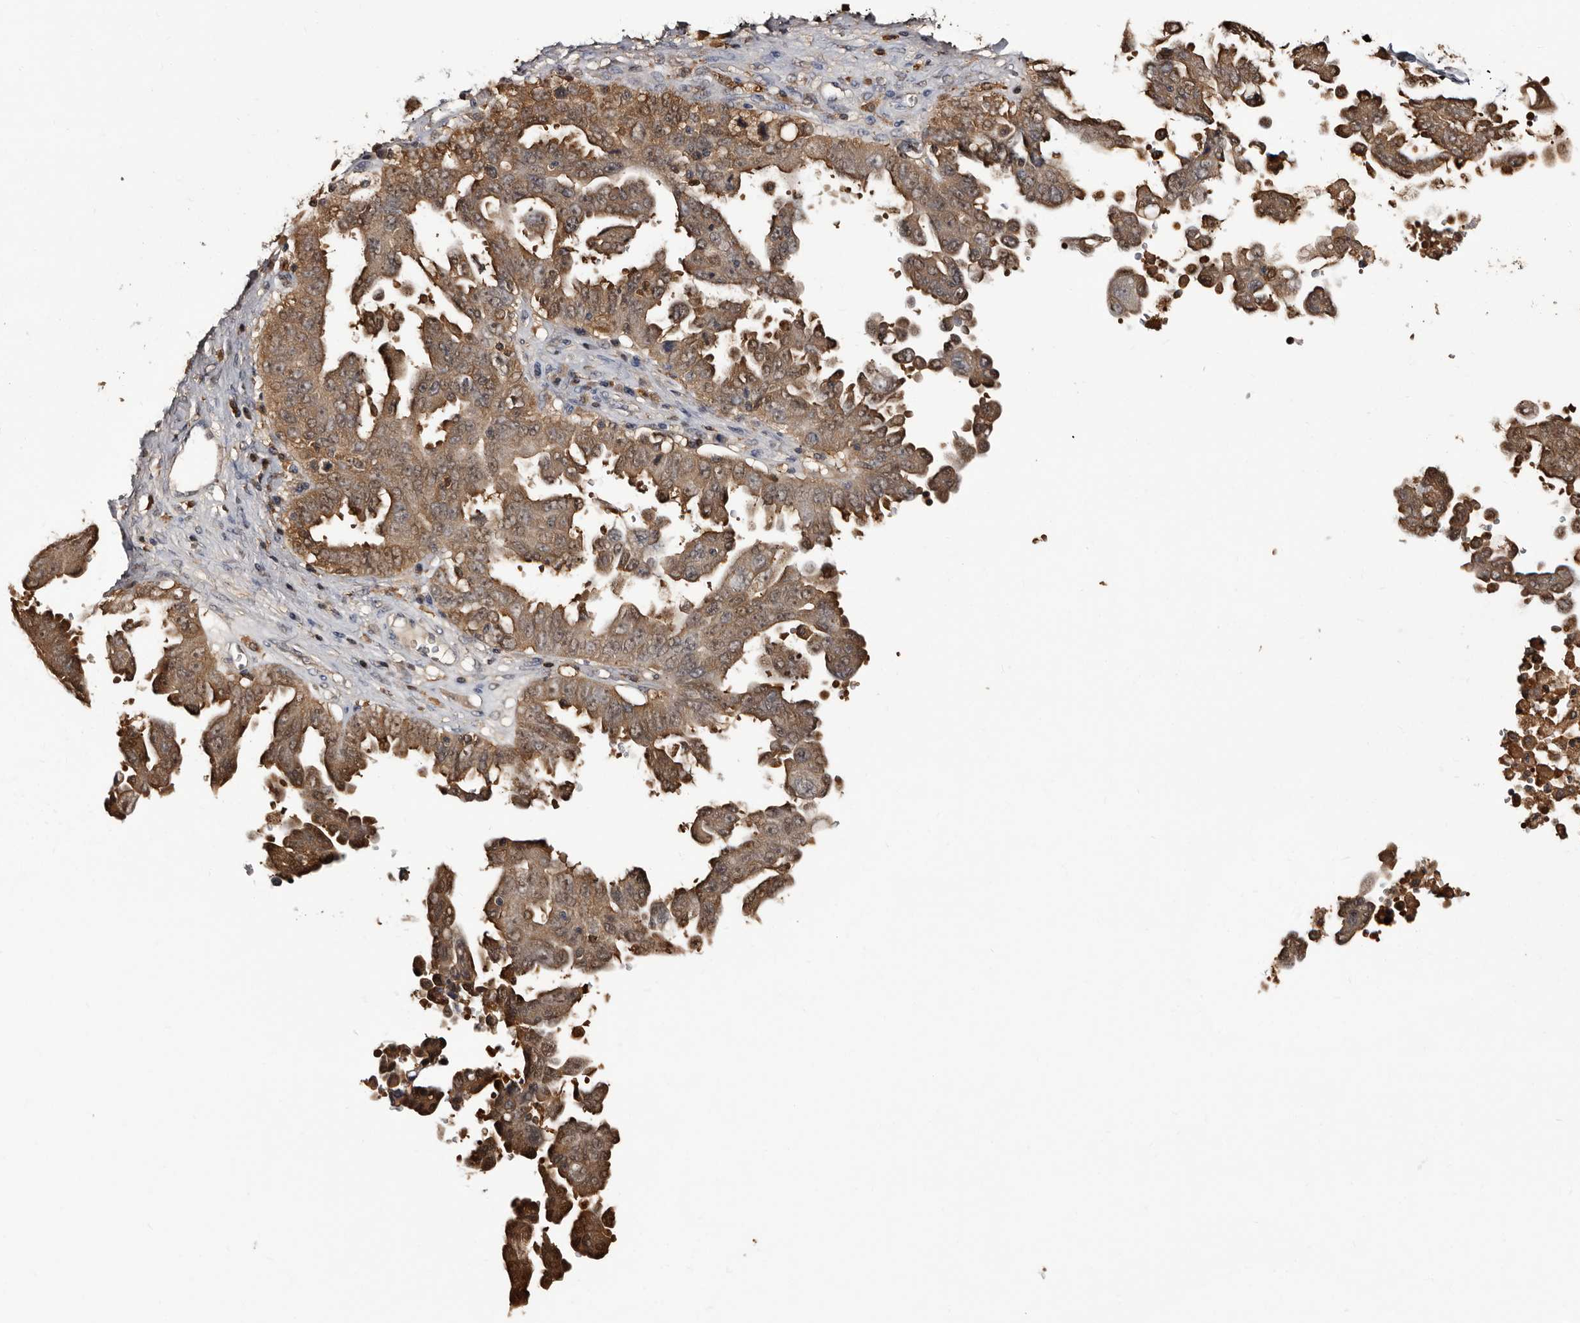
{"staining": {"intensity": "moderate", "quantity": ">75%", "location": "cytoplasmic/membranous"}, "tissue": "ovarian cancer", "cell_type": "Tumor cells", "image_type": "cancer", "snomed": [{"axis": "morphology", "description": "Carcinoma, endometroid"}, {"axis": "topography", "description": "Ovary"}], "caption": "Ovarian endometroid carcinoma stained with DAB IHC reveals medium levels of moderate cytoplasmic/membranous positivity in approximately >75% of tumor cells.", "gene": "DNPH1", "patient": {"sex": "female", "age": 62}}